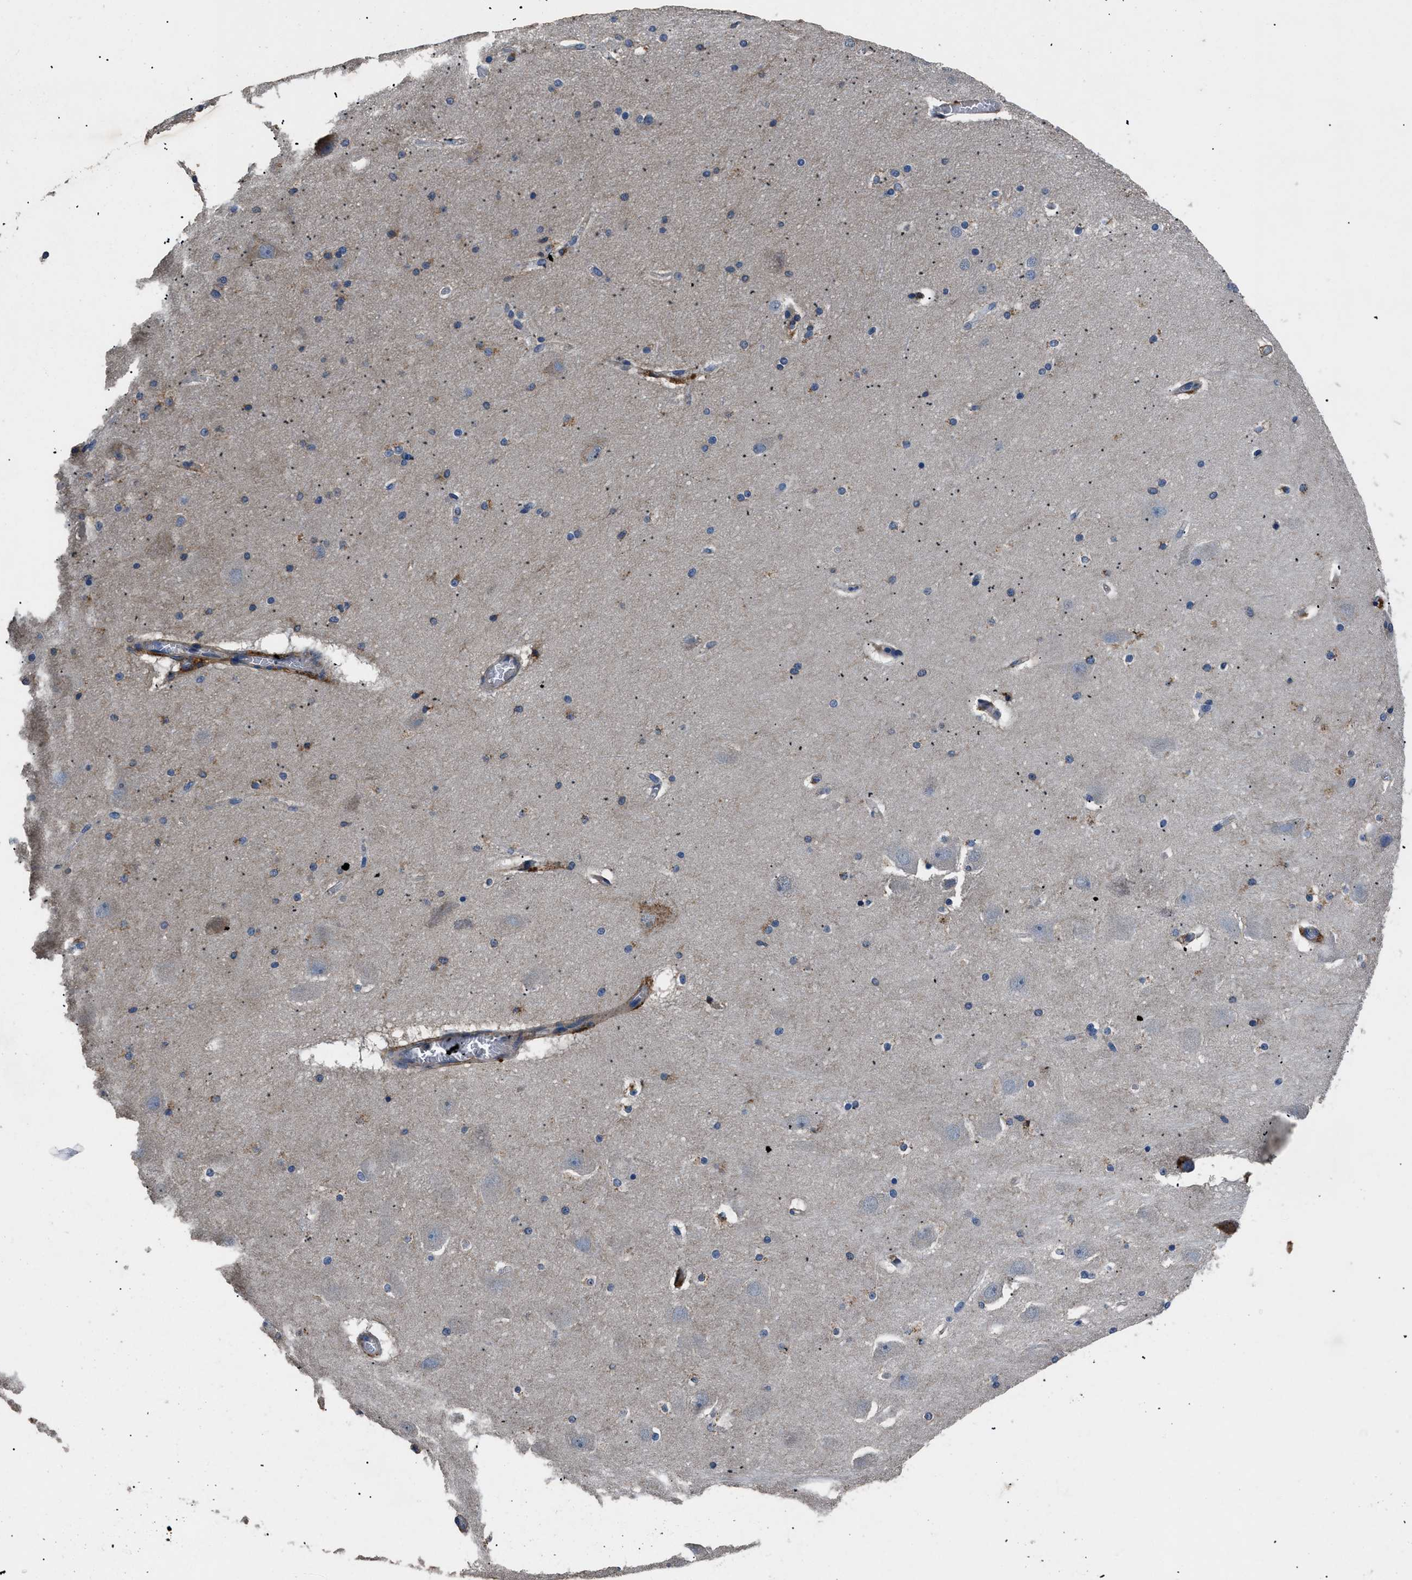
{"staining": {"intensity": "moderate", "quantity": "<25%", "location": "cytoplasmic/membranous"}, "tissue": "hippocampus", "cell_type": "Glial cells", "image_type": "normal", "snomed": [{"axis": "morphology", "description": "Normal tissue, NOS"}, {"axis": "topography", "description": "Hippocampus"}], "caption": "Protein staining shows moderate cytoplasmic/membranous positivity in about <25% of glial cells in normal hippocampus. (Brightfield microscopy of DAB IHC at high magnification).", "gene": "CD276", "patient": {"sex": "male", "age": 45}}